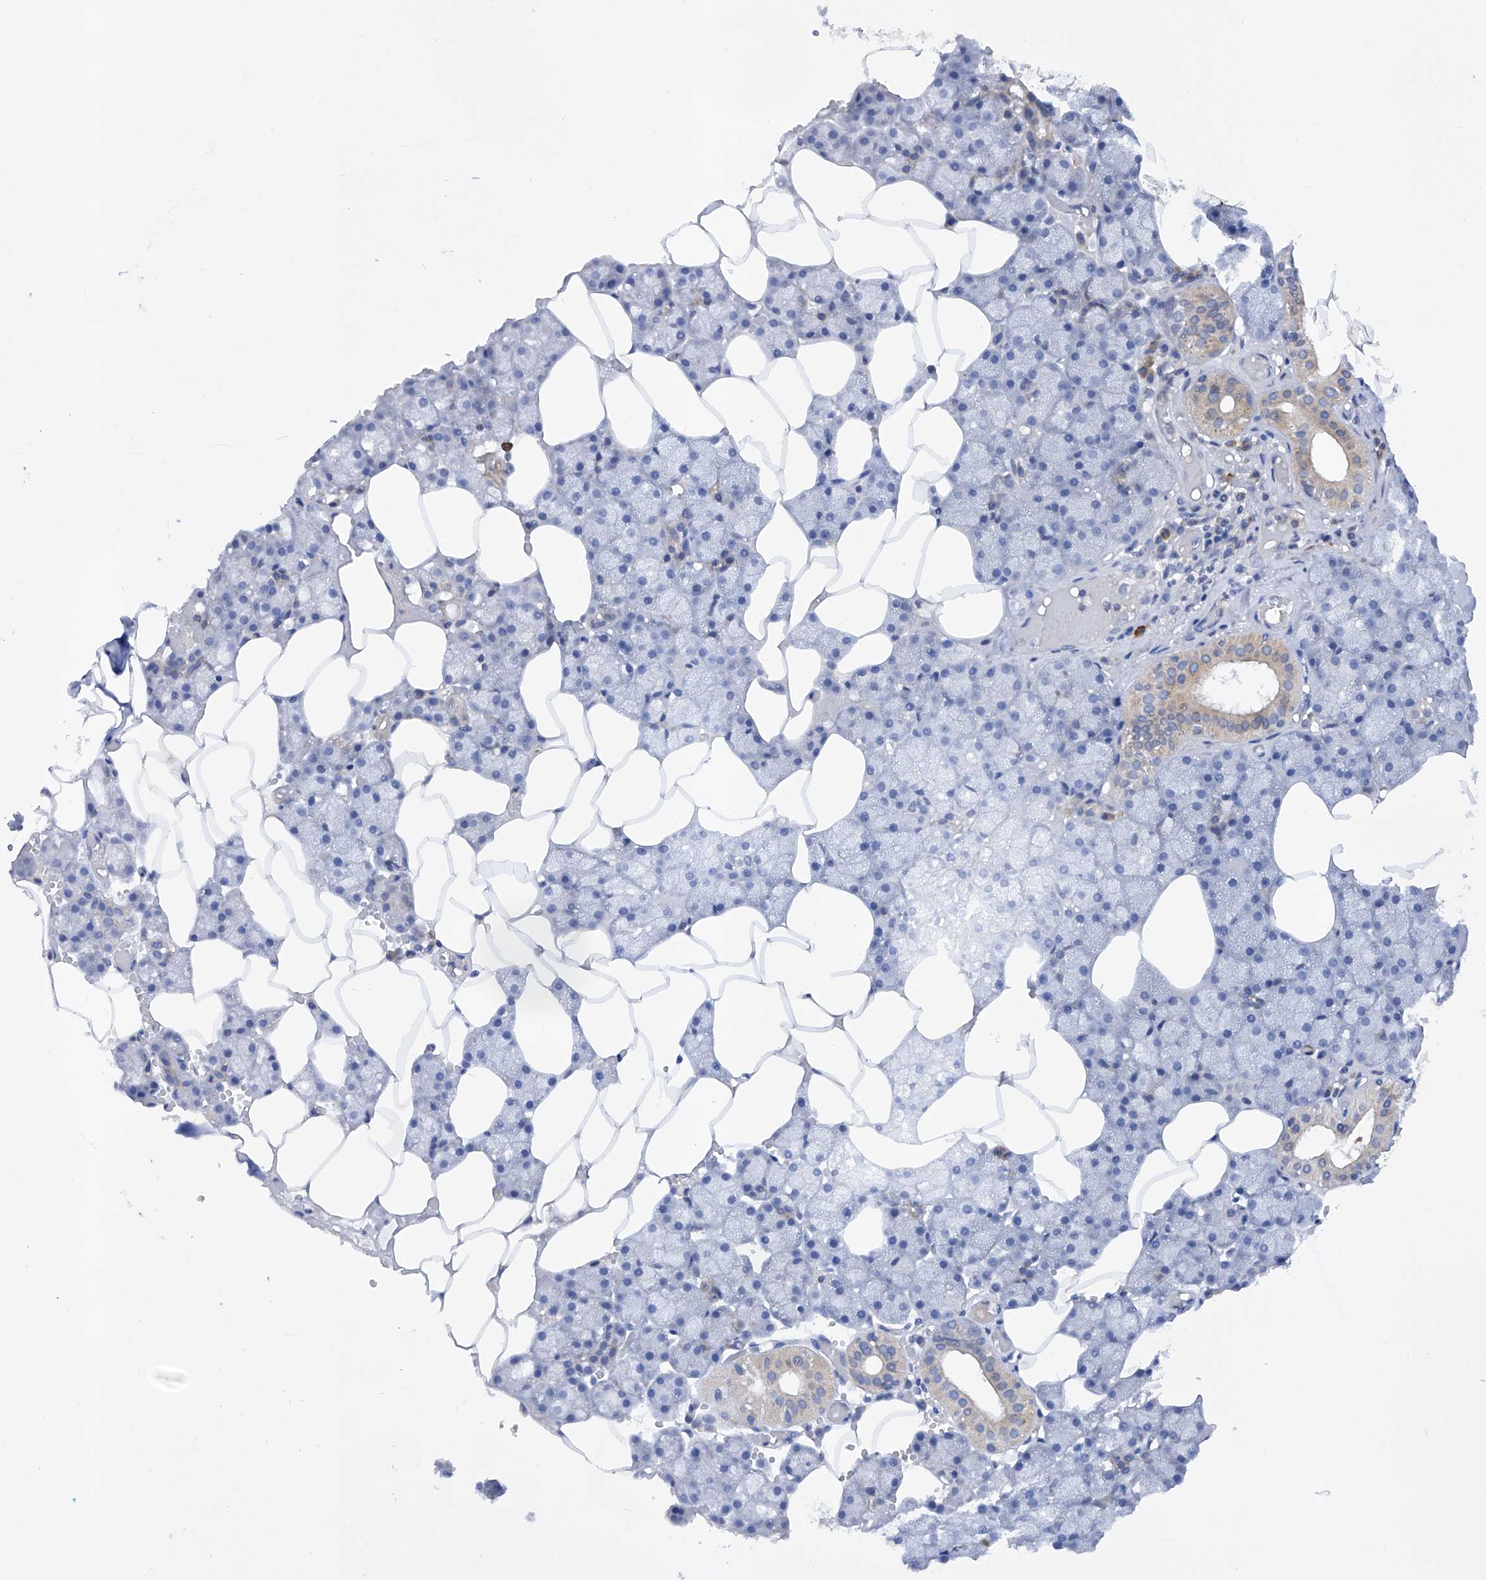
{"staining": {"intensity": "moderate", "quantity": "<25%", "location": "cytoplasmic/membranous"}, "tissue": "salivary gland", "cell_type": "Glandular cells", "image_type": "normal", "snomed": [{"axis": "morphology", "description": "Normal tissue, NOS"}, {"axis": "topography", "description": "Salivary gland"}], "caption": "This histopathology image exhibits immunohistochemistry (IHC) staining of normal salivary gland, with low moderate cytoplasmic/membranous staining in about <25% of glandular cells.", "gene": "INPP5B", "patient": {"sex": "male", "age": 62}}